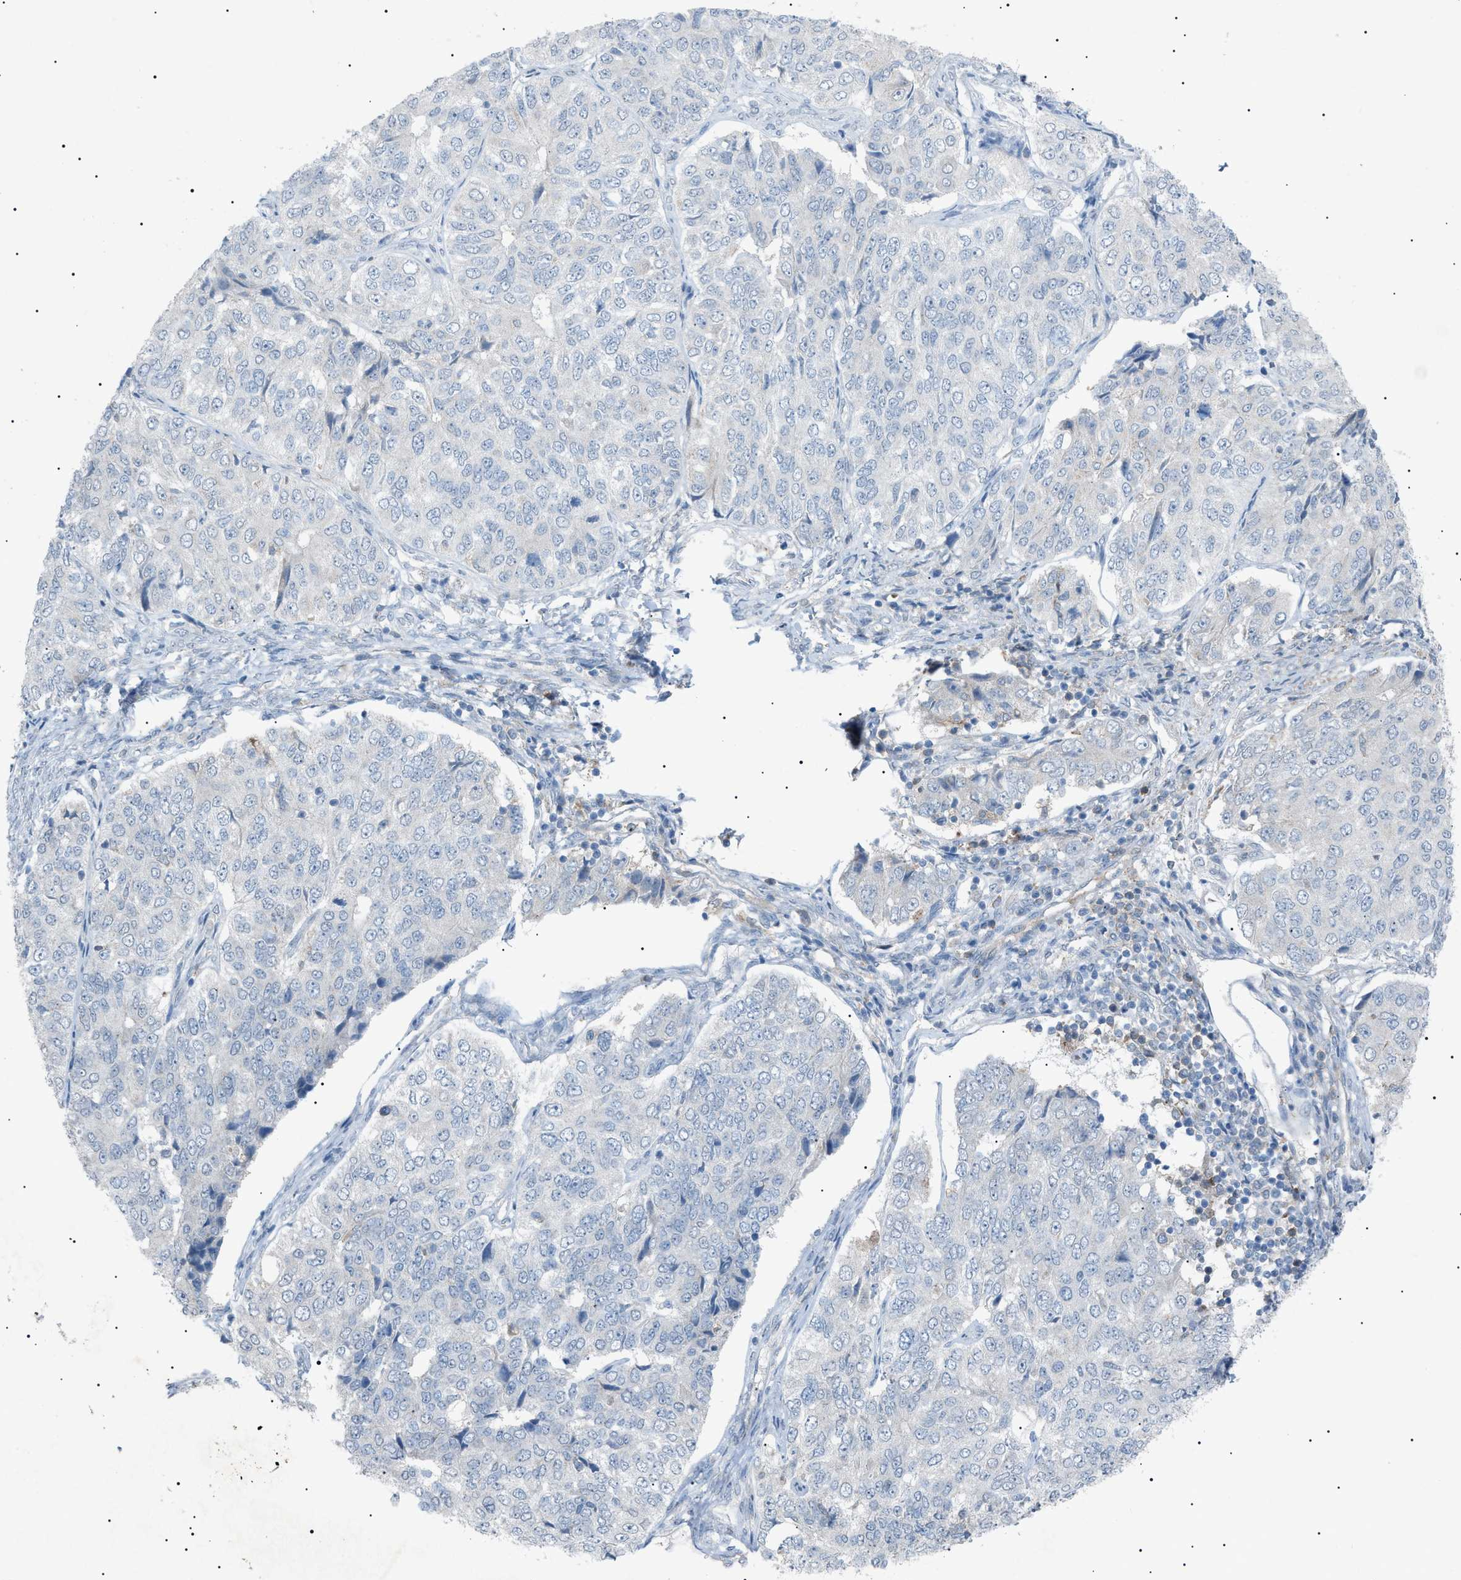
{"staining": {"intensity": "negative", "quantity": "none", "location": "none"}, "tissue": "ovarian cancer", "cell_type": "Tumor cells", "image_type": "cancer", "snomed": [{"axis": "morphology", "description": "Carcinoma, endometroid"}, {"axis": "topography", "description": "Ovary"}], "caption": "A histopathology image of human ovarian cancer (endometroid carcinoma) is negative for staining in tumor cells.", "gene": "BTK", "patient": {"sex": "female", "age": 51}}